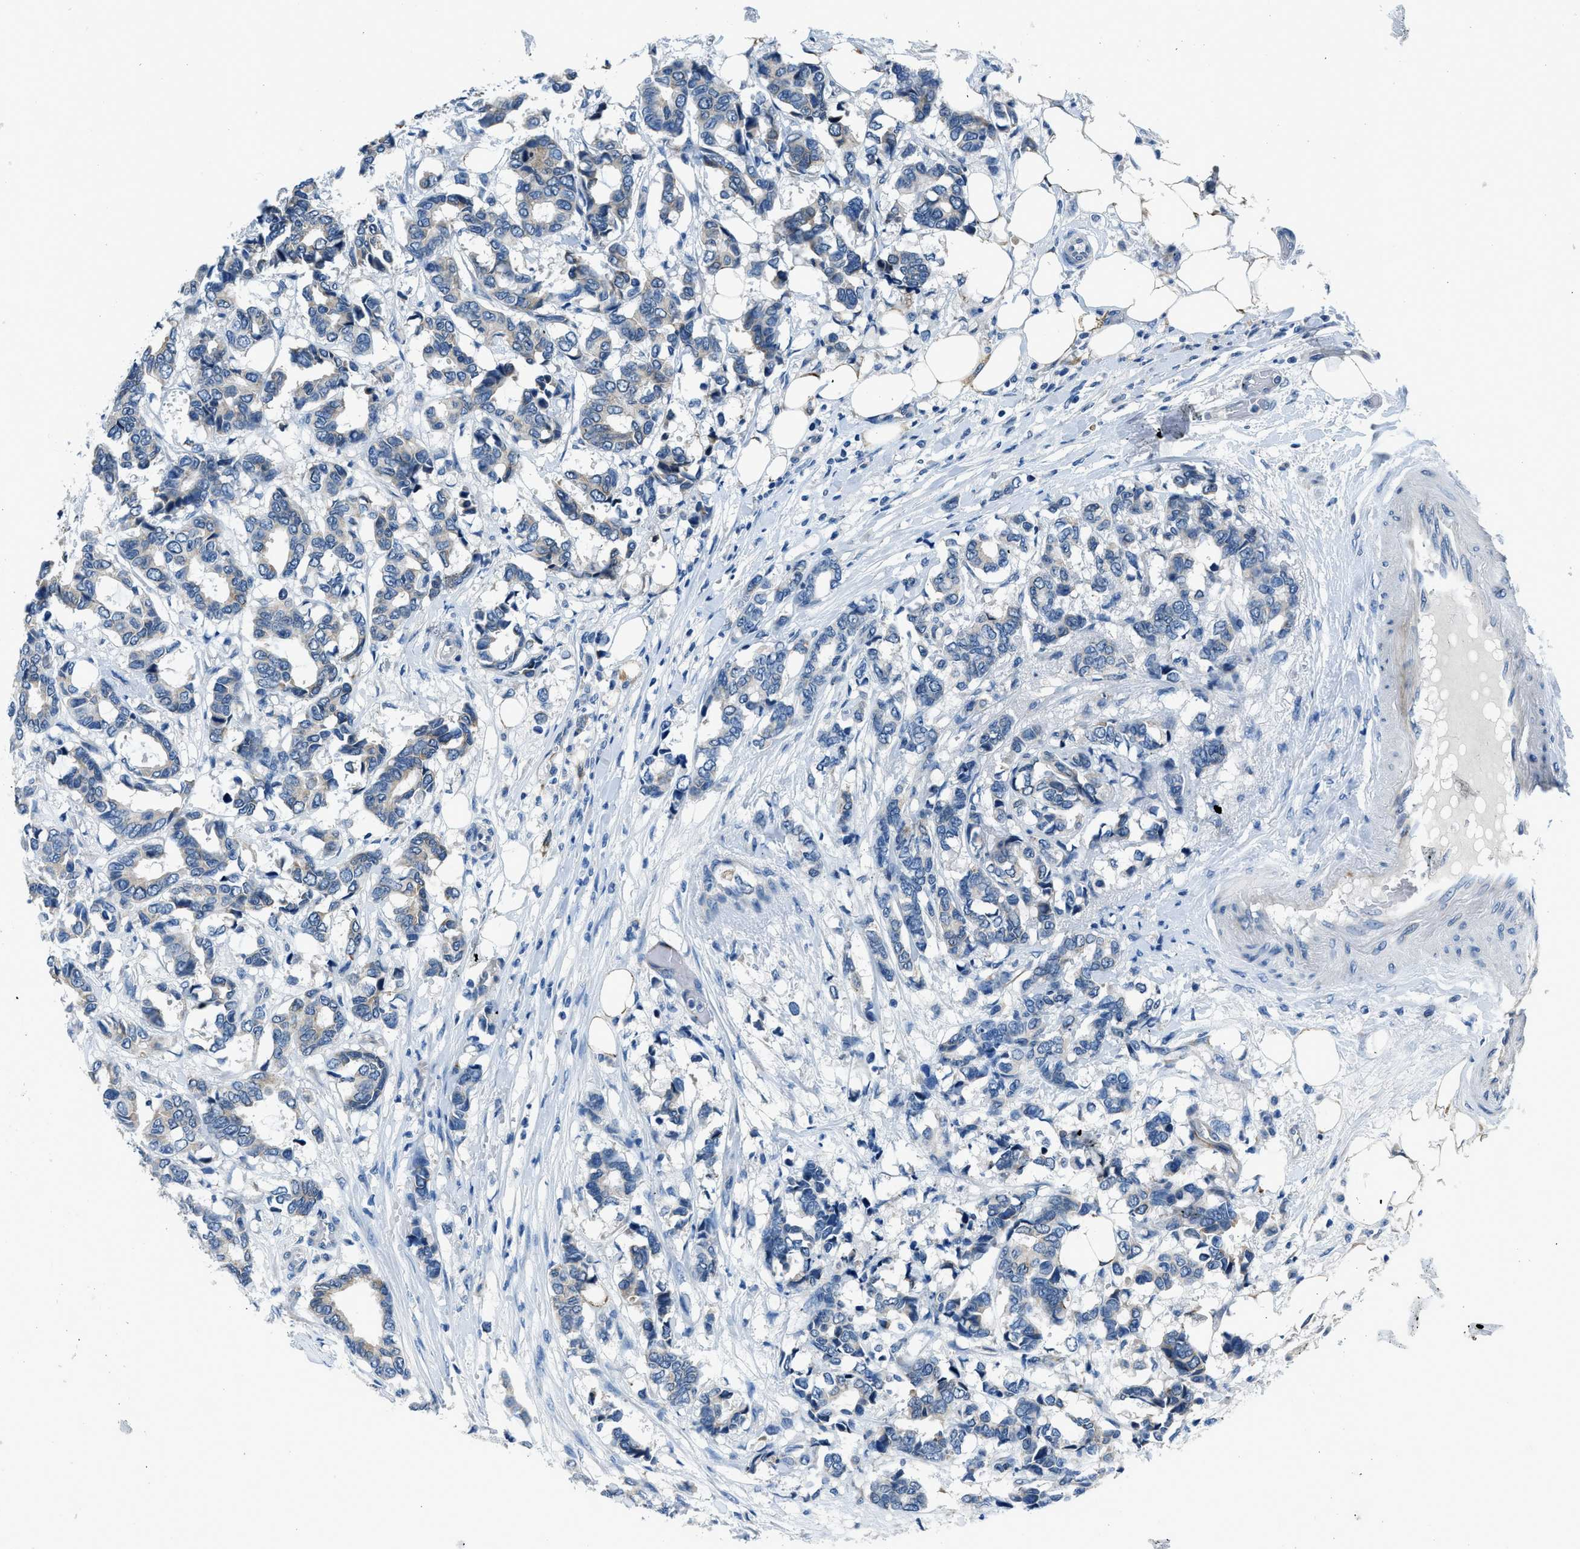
{"staining": {"intensity": "negative", "quantity": "none", "location": "none"}, "tissue": "breast cancer", "cell_type": "Tumor cells", "image_type": "cancer", "snomed": [{"axis": "morphology", "description": "Duct carcinoma"}, {"axis": "topography", "description": "Breast"}], "caption": "This is an immunohistochemistry photomicrograph of invasive ductal carcinoma (breast). There is no staining in tumor cells.", "gene": "GJA3", "patient": {"sex": "female", "age": 87}}